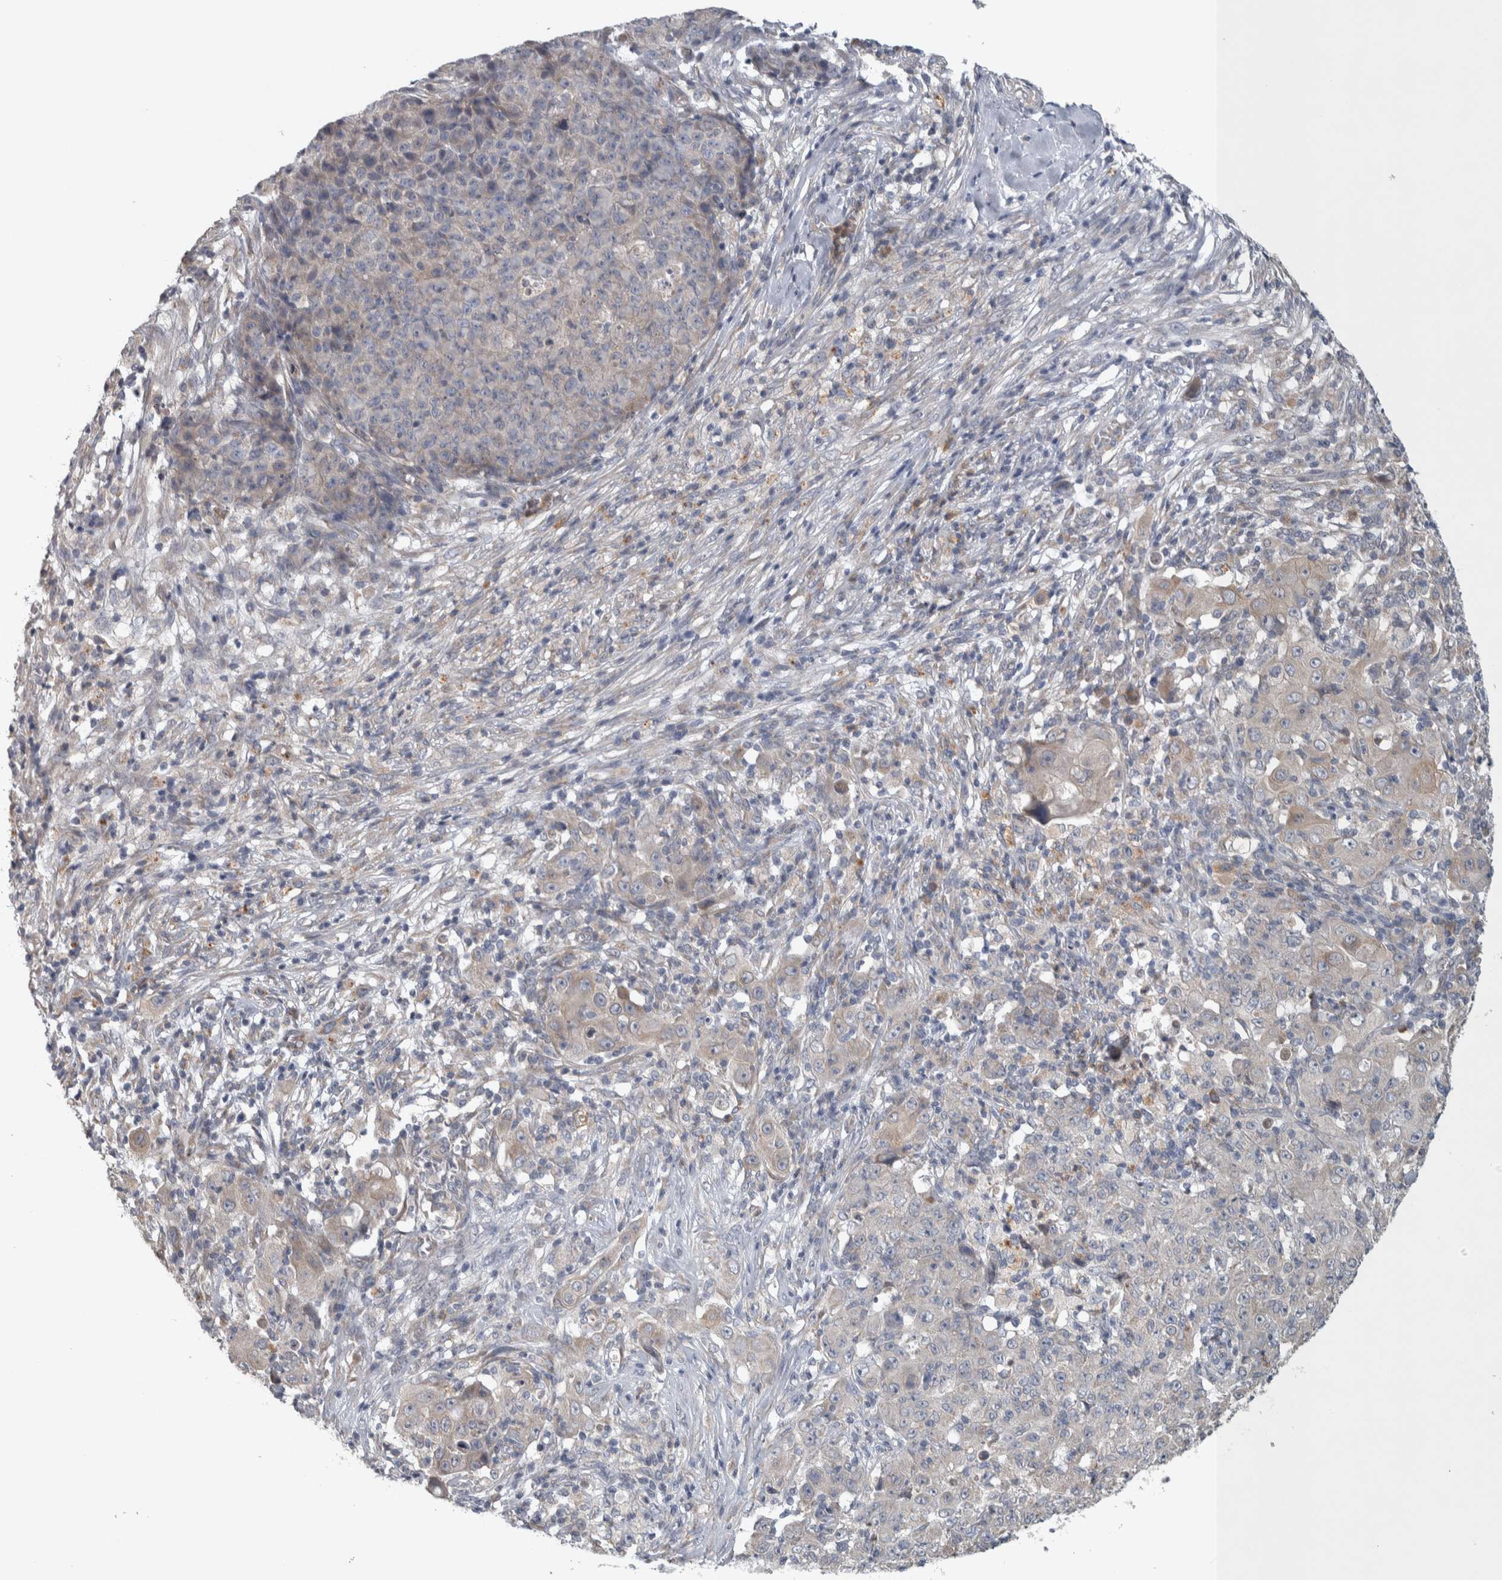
{"staining": {"intensity": "negative", "quantity": "none", "location": "none"}, "tissue": "ovarian cancer", "cell_type": "Tumor cells", "image_type": "cancer", "snomed": [{"axis": "morphology", "description": "Carcinoma, endometroid"}, {"axis": "topography", "description": "Ovary"}], "caption": "The IHC micrograph has no significant expression in tumor cells of ovarian endometroid carcinoma tissue.", "gene": "SRP68", "patient": {"sex": "female", "age": 42}}